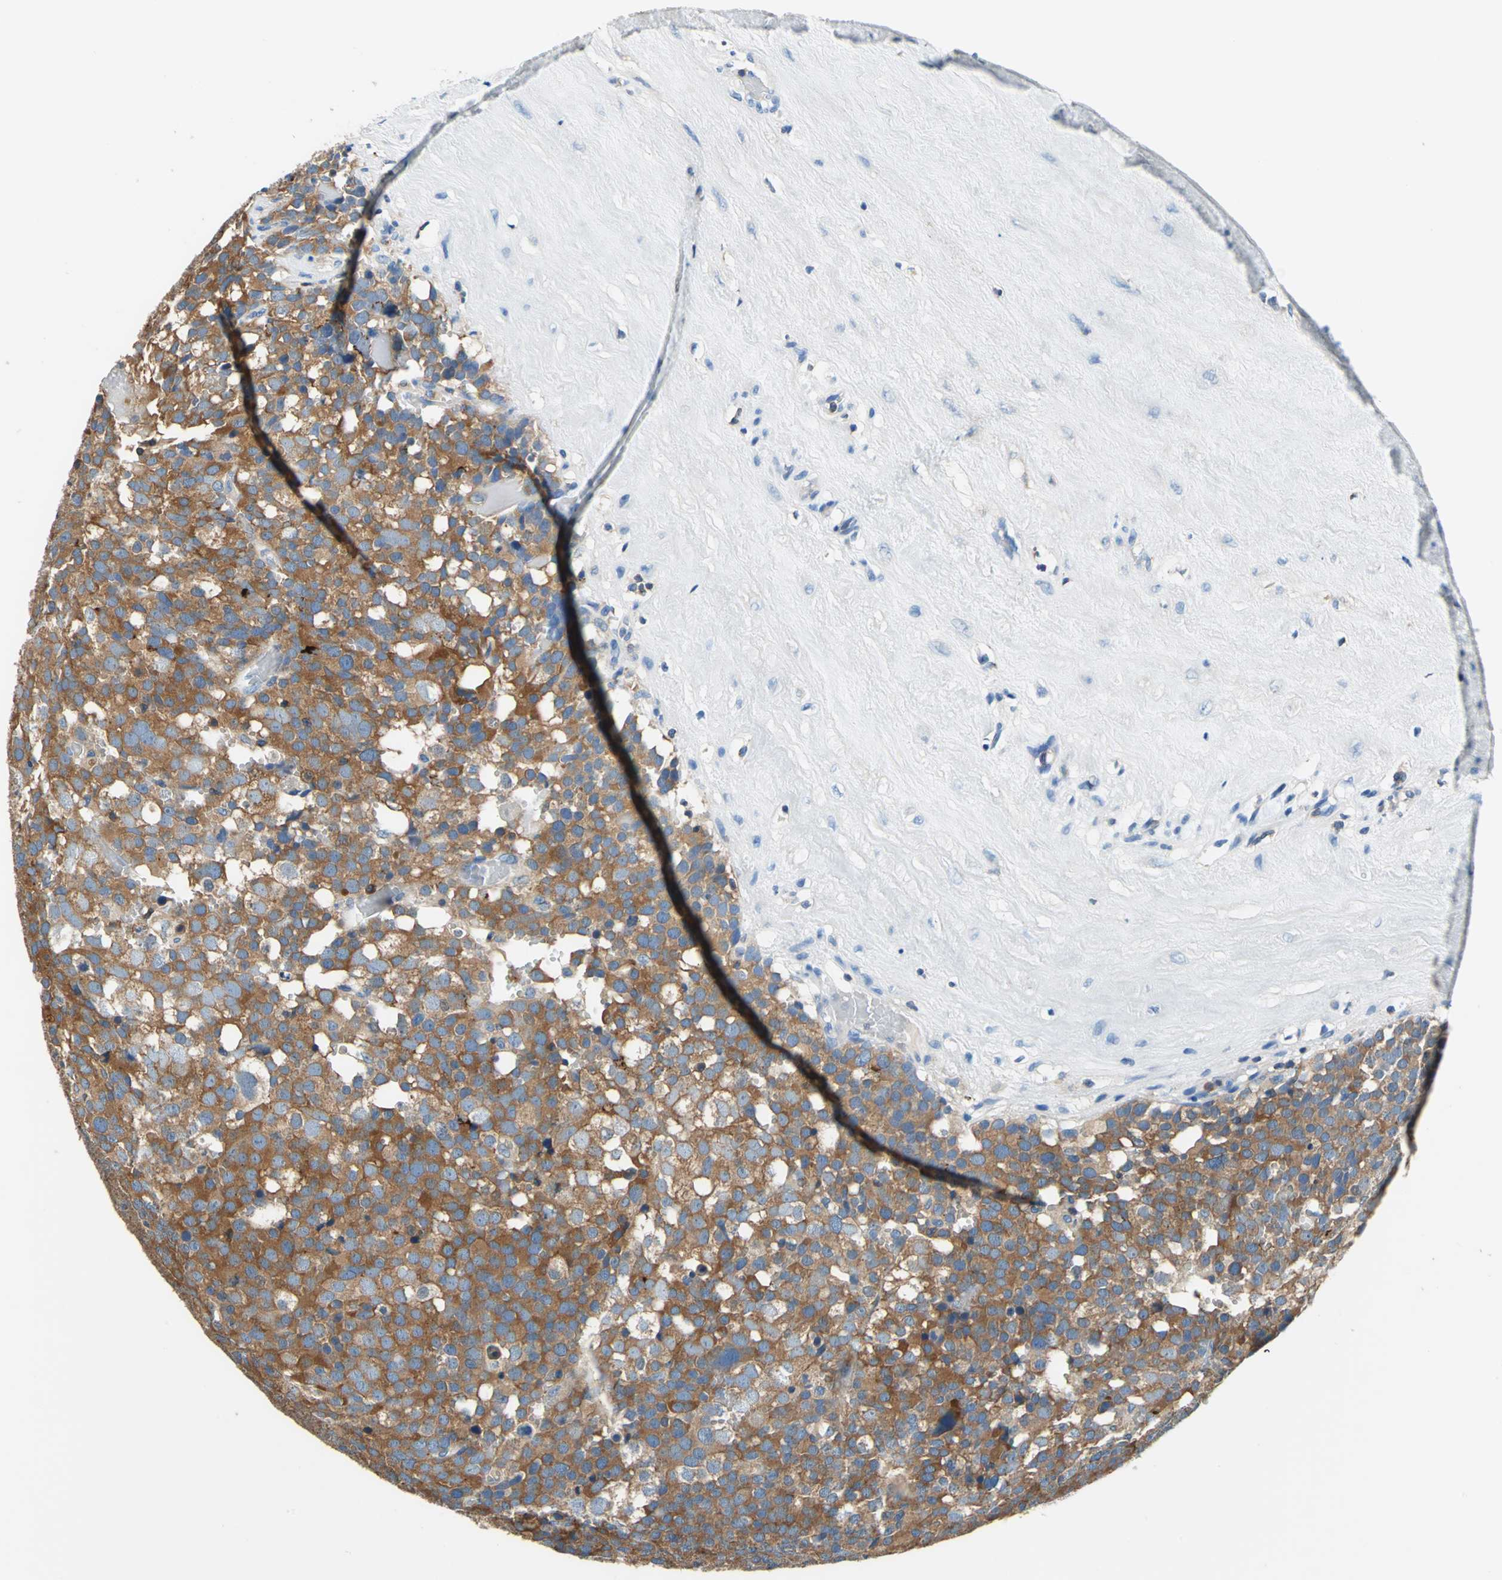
{"staining": {"intensity": "strong", "quantity": ">75%", "location": "cytoplasmic/membranous"}, "tissue": "testis cancer", "cell_type": "Tumor cells", "image_type": "cancer", "snomed": [{"axis": "morphology", "description": "Seminoma, NOS"}, {"axis": "topography", "description": "Testis"}], "caption": "The image displays immunohistochemical staining of testis seminoma. There is strong cytoplasmic/membranous positivity is identified in approximately >75% of tumor cells.", "gene": "SEPTIN6", "patient": {"sex": "male", "age": 71}}